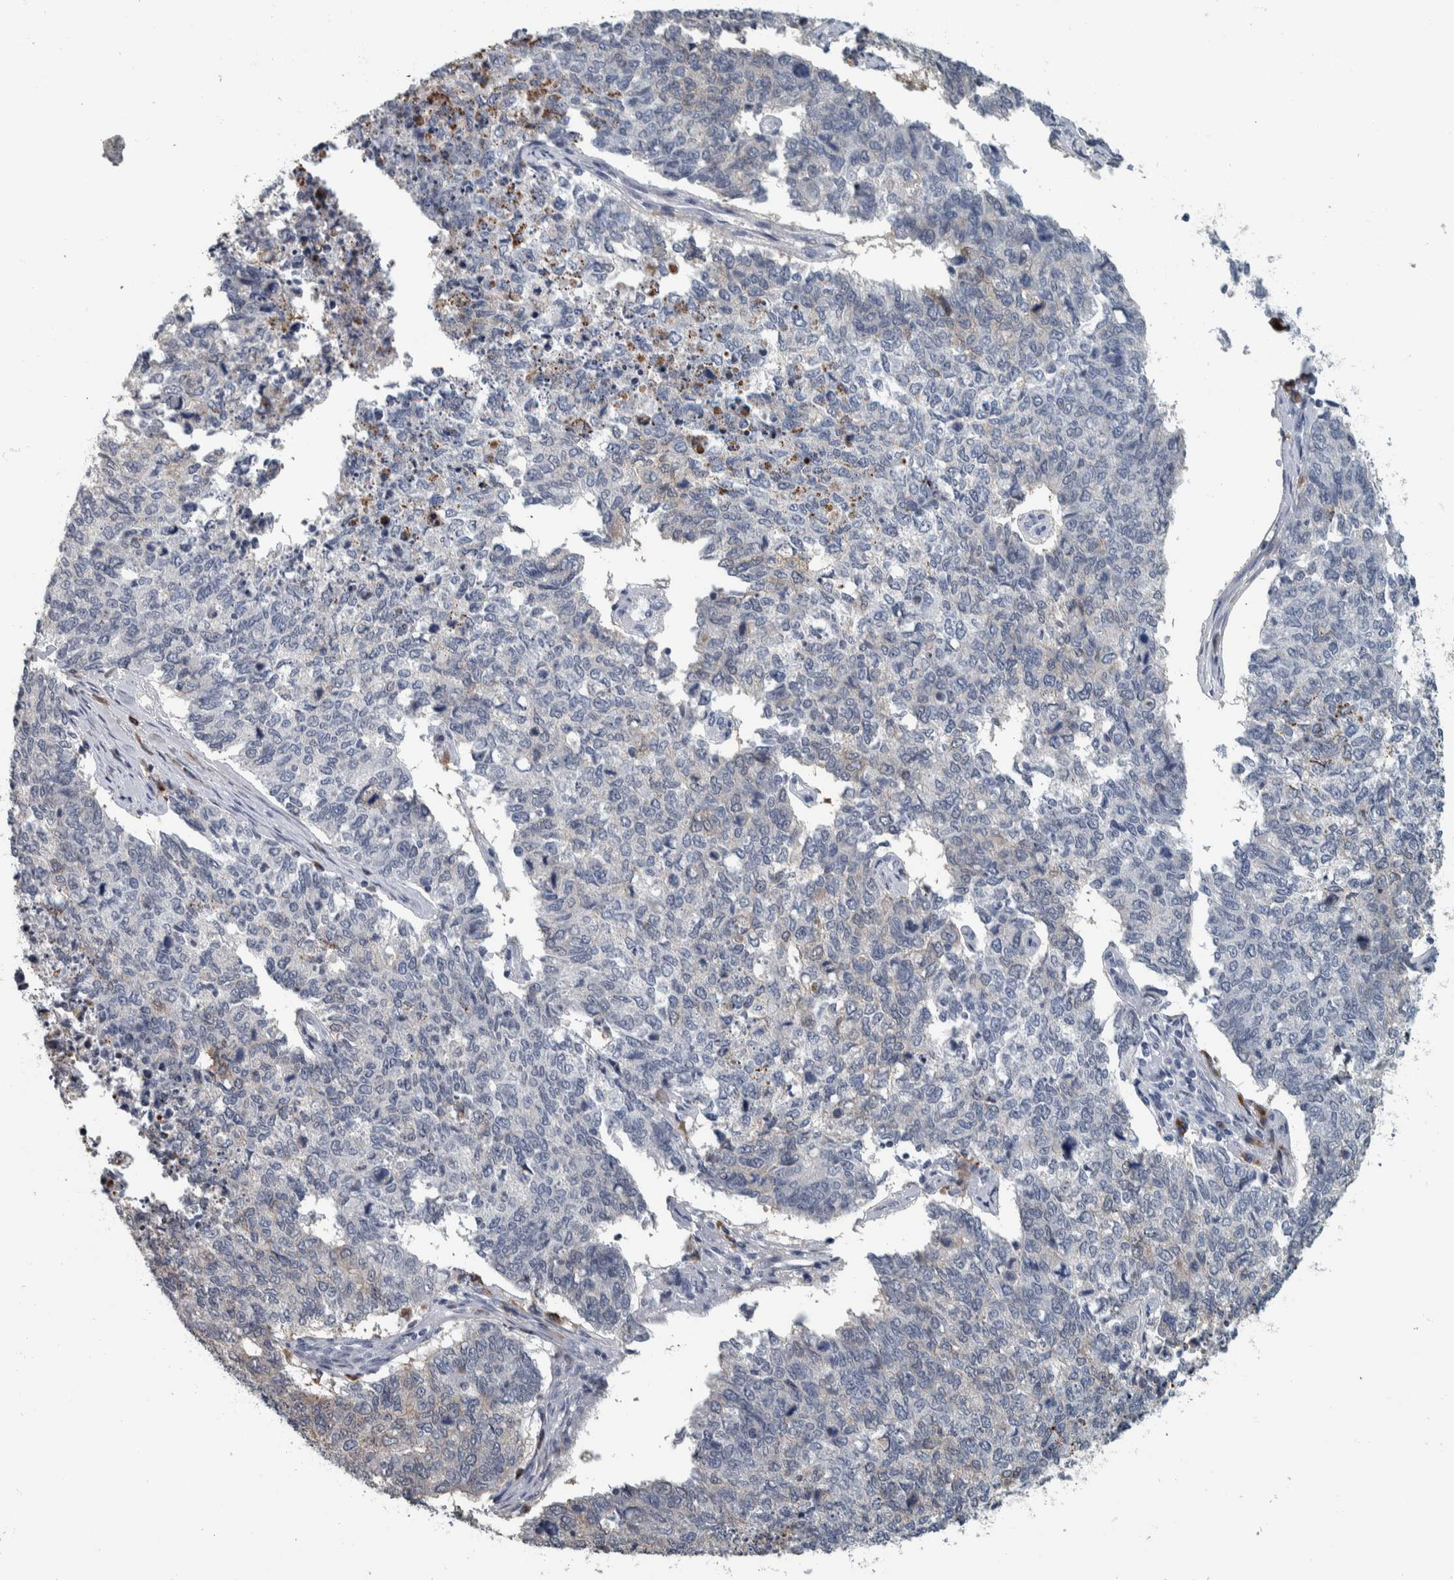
{"staining": {"intensity": "negative", "quantity": "none", "location": "none"}, "tissue": "cervical cancer", "cell_type": "Tumor cells", "image_type": "cancer", "snomed": [{"axis": "morphology", "description": "Squamous cell carcinoma, NOS"}, {"axis": "topography", "description": "Cervix"}], "caption": "A photomicrograph of squamous cell carcinoma (cervical) stained for a protein reveals no brown staining in tumor cells. (Immunohistochemistry (ihc), brightfield microscopy, high magnification).", "gene": "CAVIN4", "patient": {"sex": "female", "age": 63}}